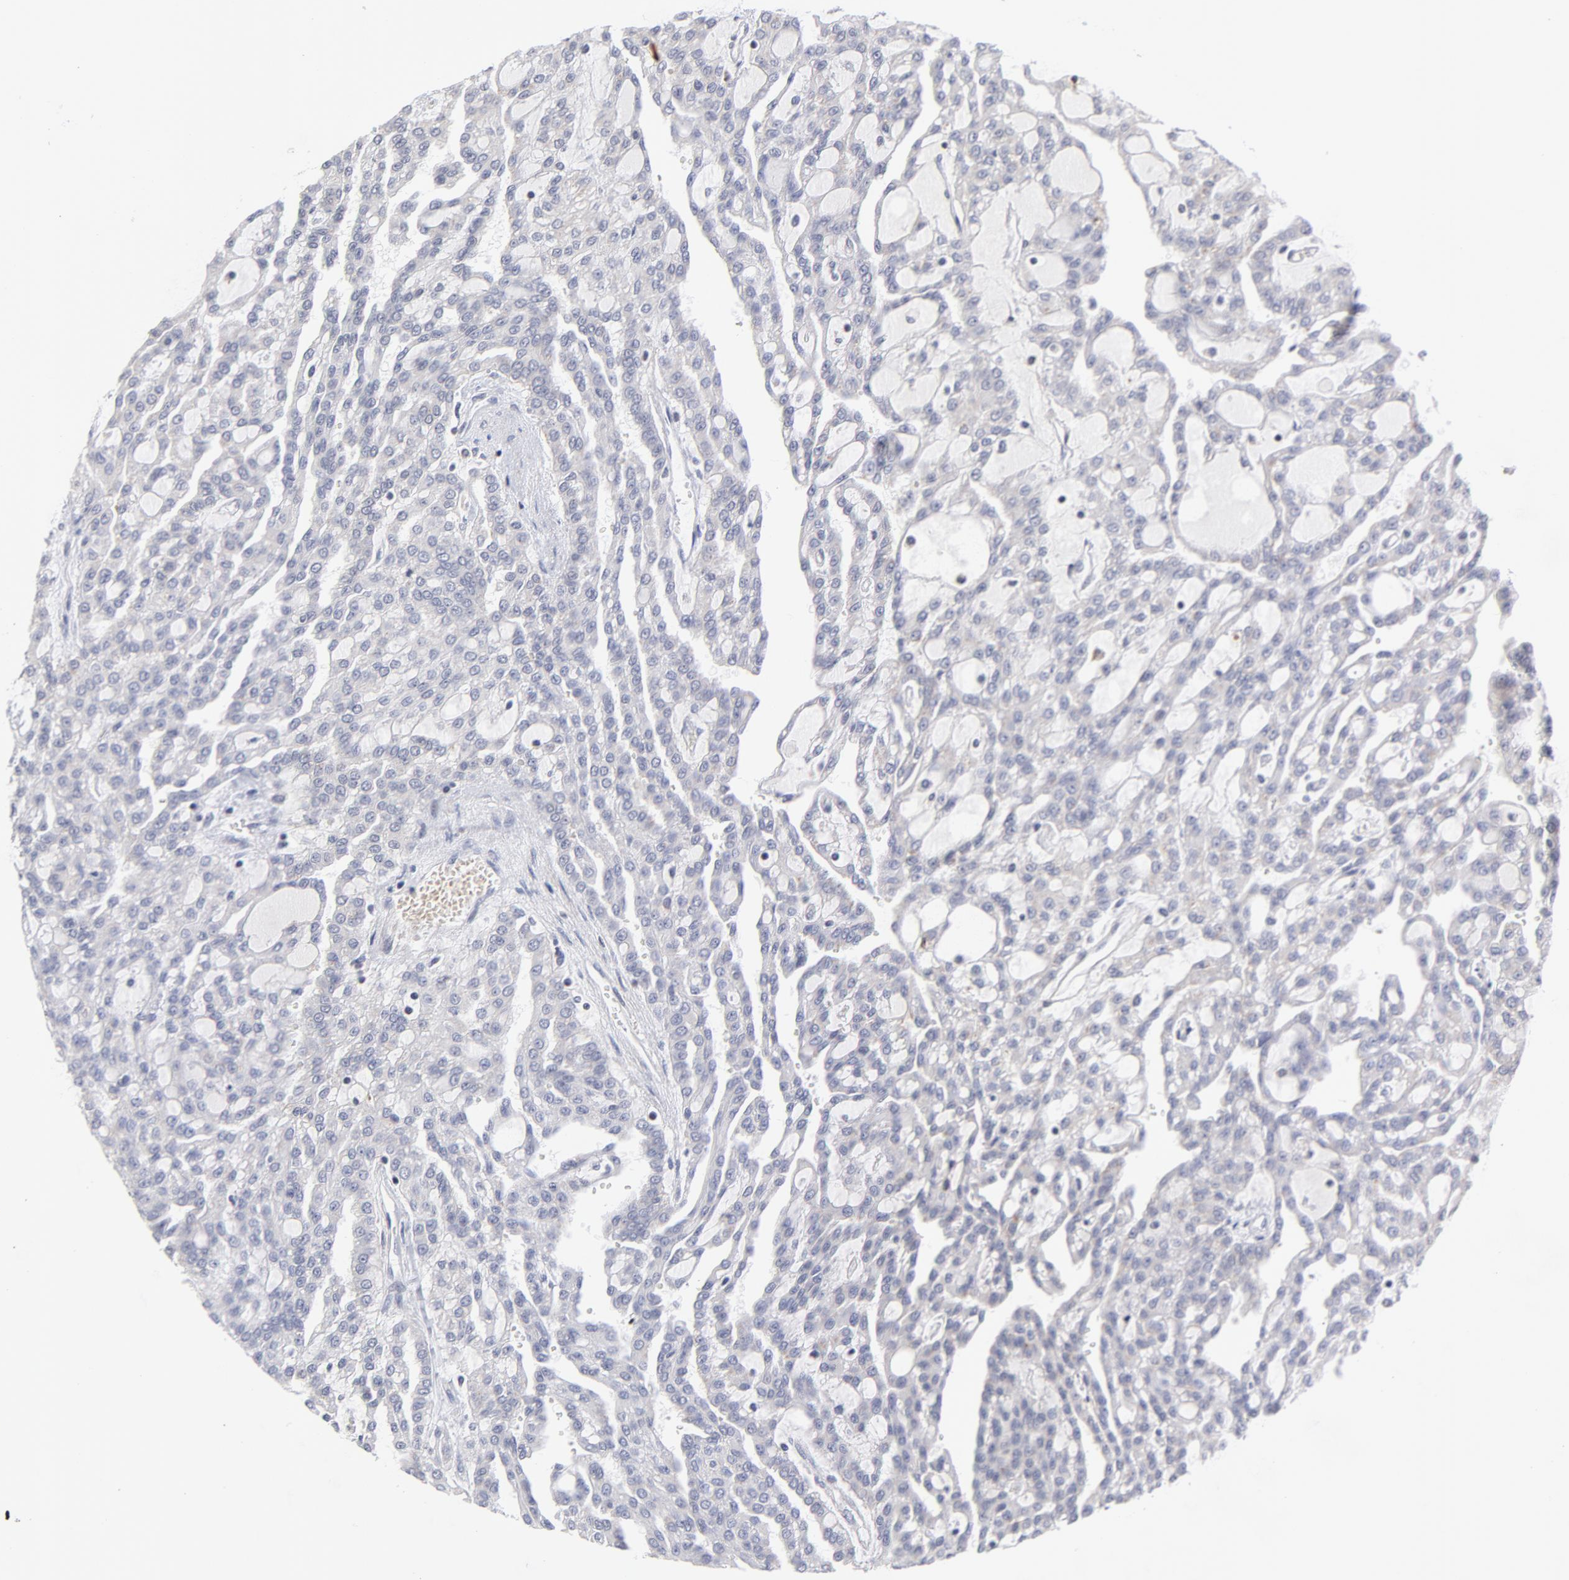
{"staining": {"intensity": "negative", "quantity": "none", "location": "none"}, "tissue": "renal cancer", "cell_type": "Tumor cells", "image_type": "cancer", "snomed": [{"axis": "morphology", "description": "Adenocarcinoma, NOS"}, {"axis": "topography", "description": "Kidney"}], "caption": "Immunohistochemistry (IHC) histopathology image of human renal cancer (adenocarcinoma) stained for a protein (brown), which displays no positivity in tumor cells.", "gene": "CTCF", "patient": {"sex": "male", "age": 63}}